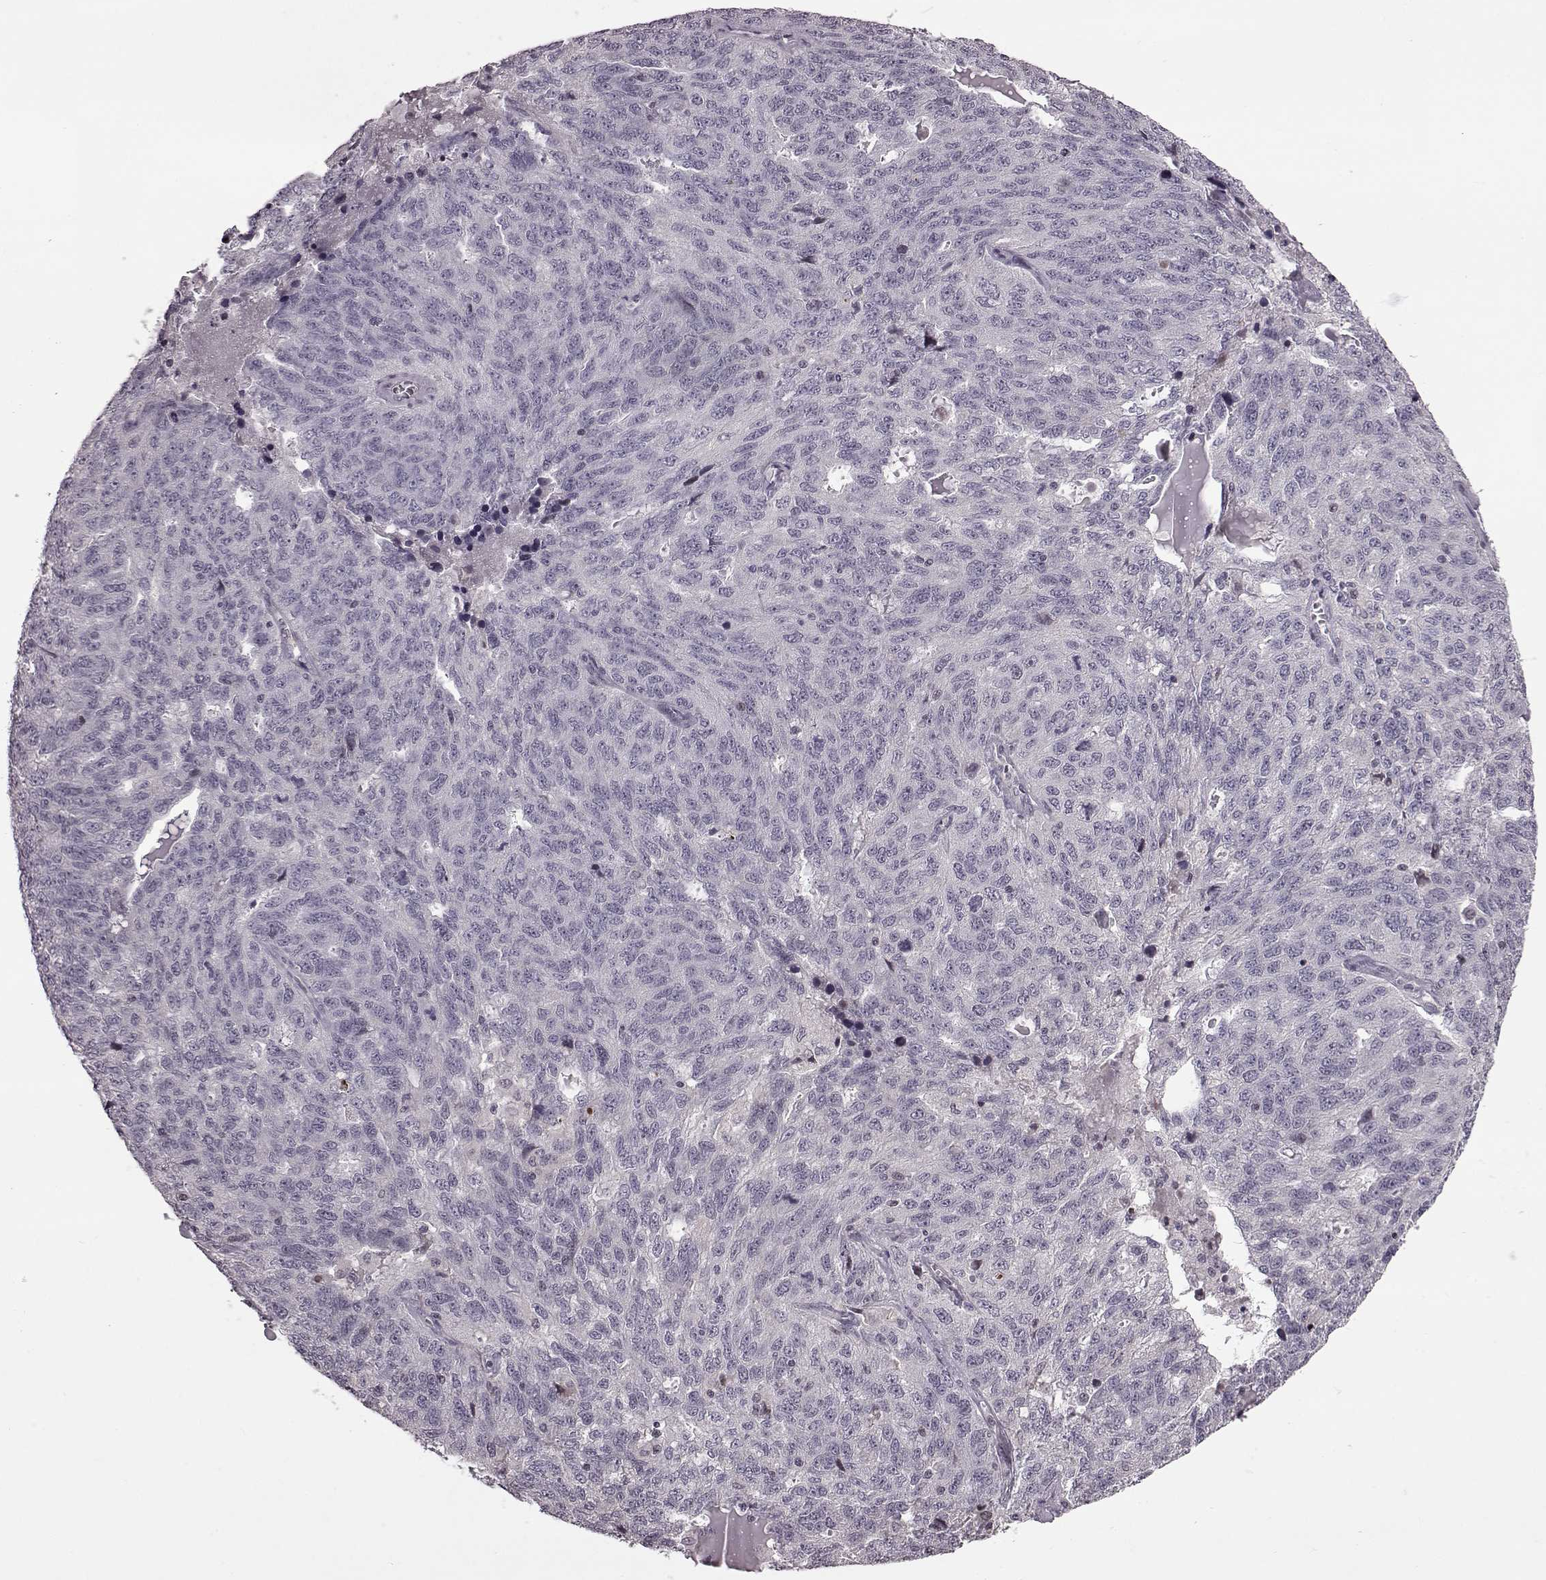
{"staining": {"intensity": "negative", "quantity": "none", "location": "none"}, "tissue": "ovarian cancer", "cell_type": "Tumor cells", "image_type": "cancer", "snomed": [{"axis": "morphology", "description": "Cystadenocarcinoma, serous, NOS"}, {"axis": "topography", "description": "Ovary"}], "caption": "A histopathology image of ovarian serous cystadenocarcinoma stained for a protein exhibits no brown staining in tumor cells.", "gene": "GAL", "patient": {"sex": "female", "age": 71}}